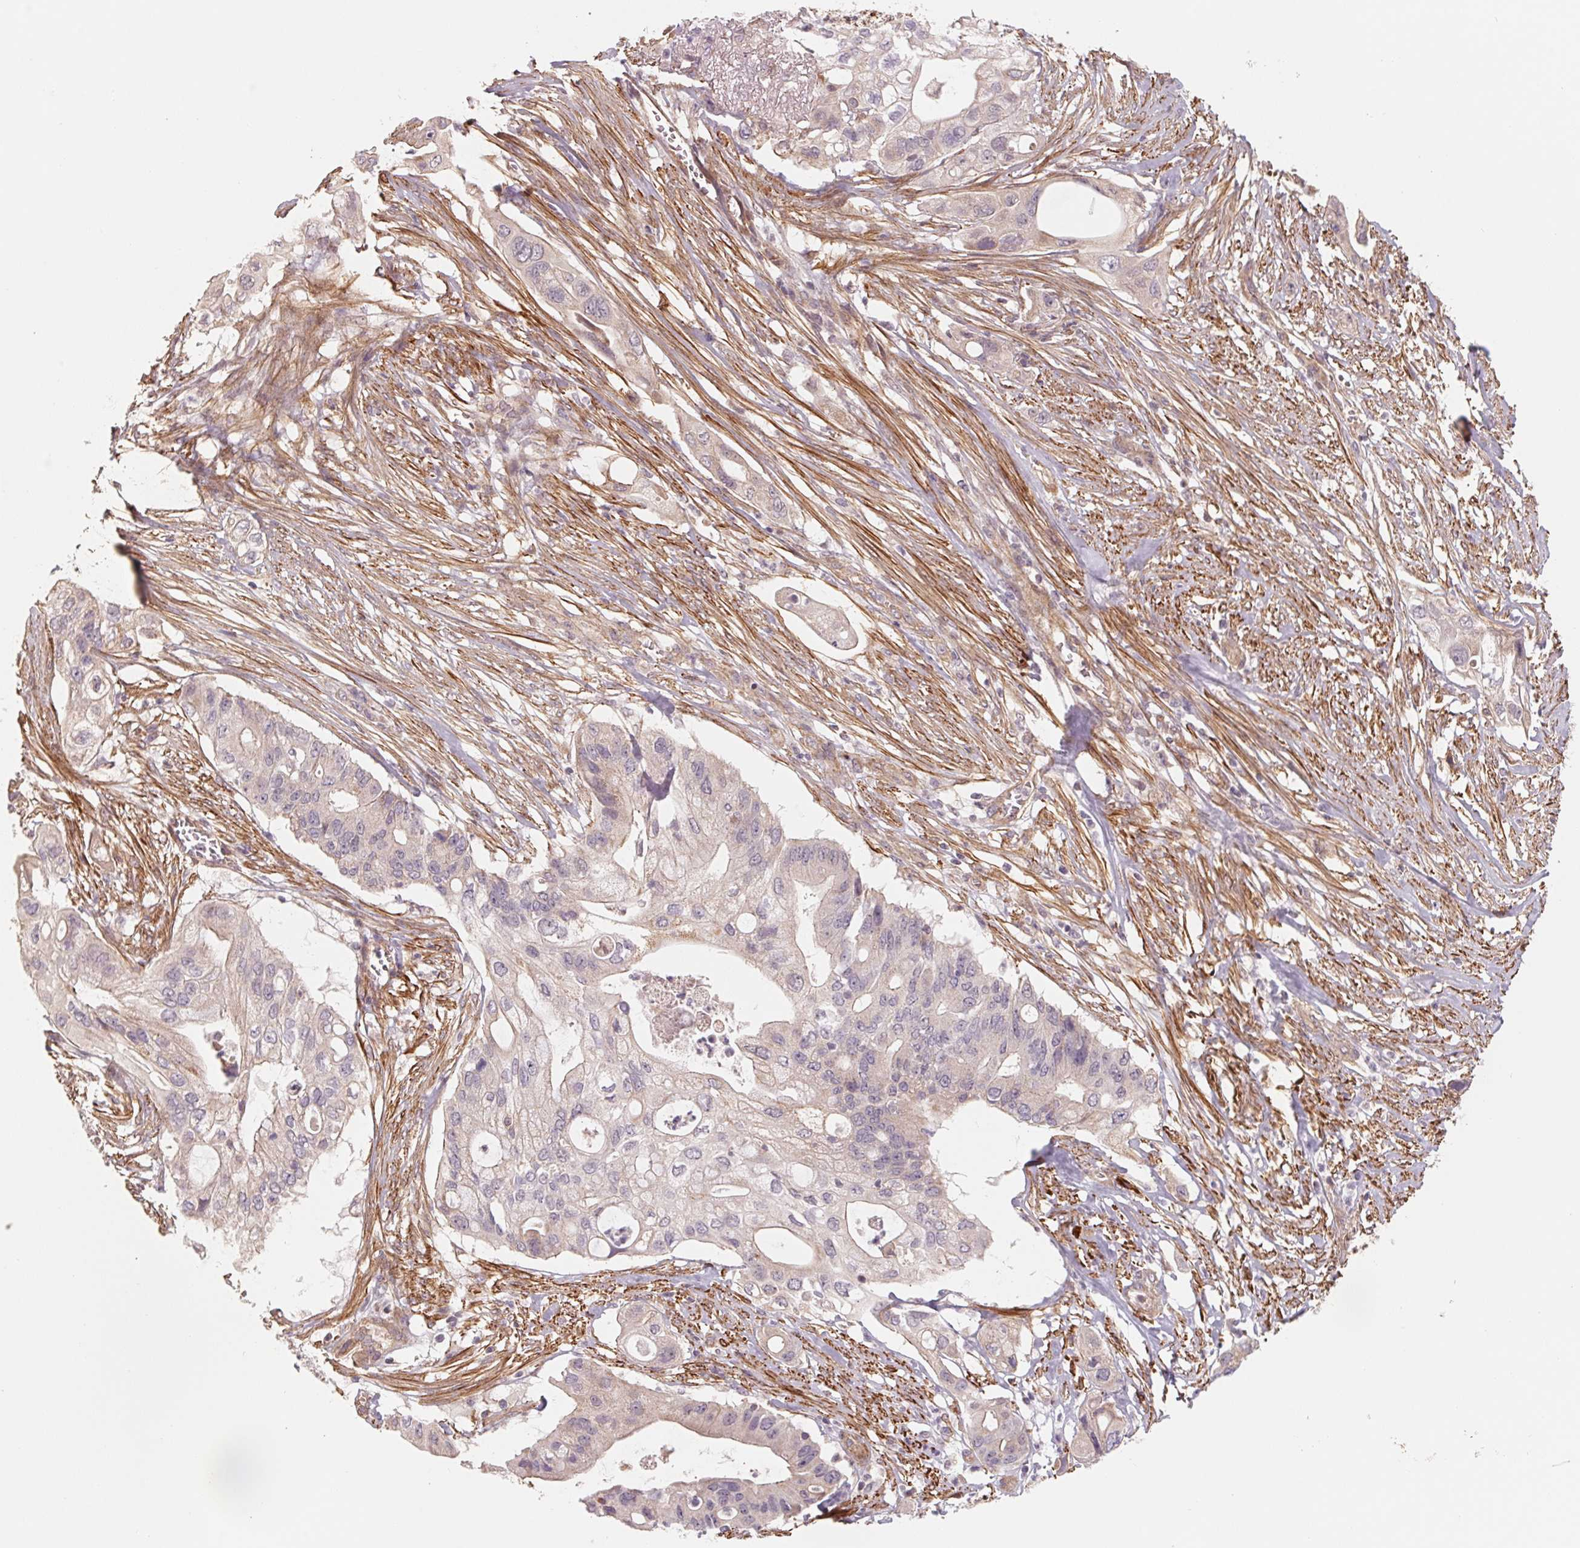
{"staining": {"intensity": "negative", "quantity": "none", "location": "none"}, "tissue": "pancreatic cancer", "cell_type": "Tumor cells", "image_type": "cancer", "snomed": [{"axis": "morphology", "description": "Adenocarcinoma, NOS"}, {"axis": "topography", "description": "Pancreas"}], "caption": "This is an immunohistochemistry image of adenocarcinoma (pancreatic). There is no expression in tumor cells.", "gene": "CCDC112", "patient": {"sex": "female", "age": 72}}